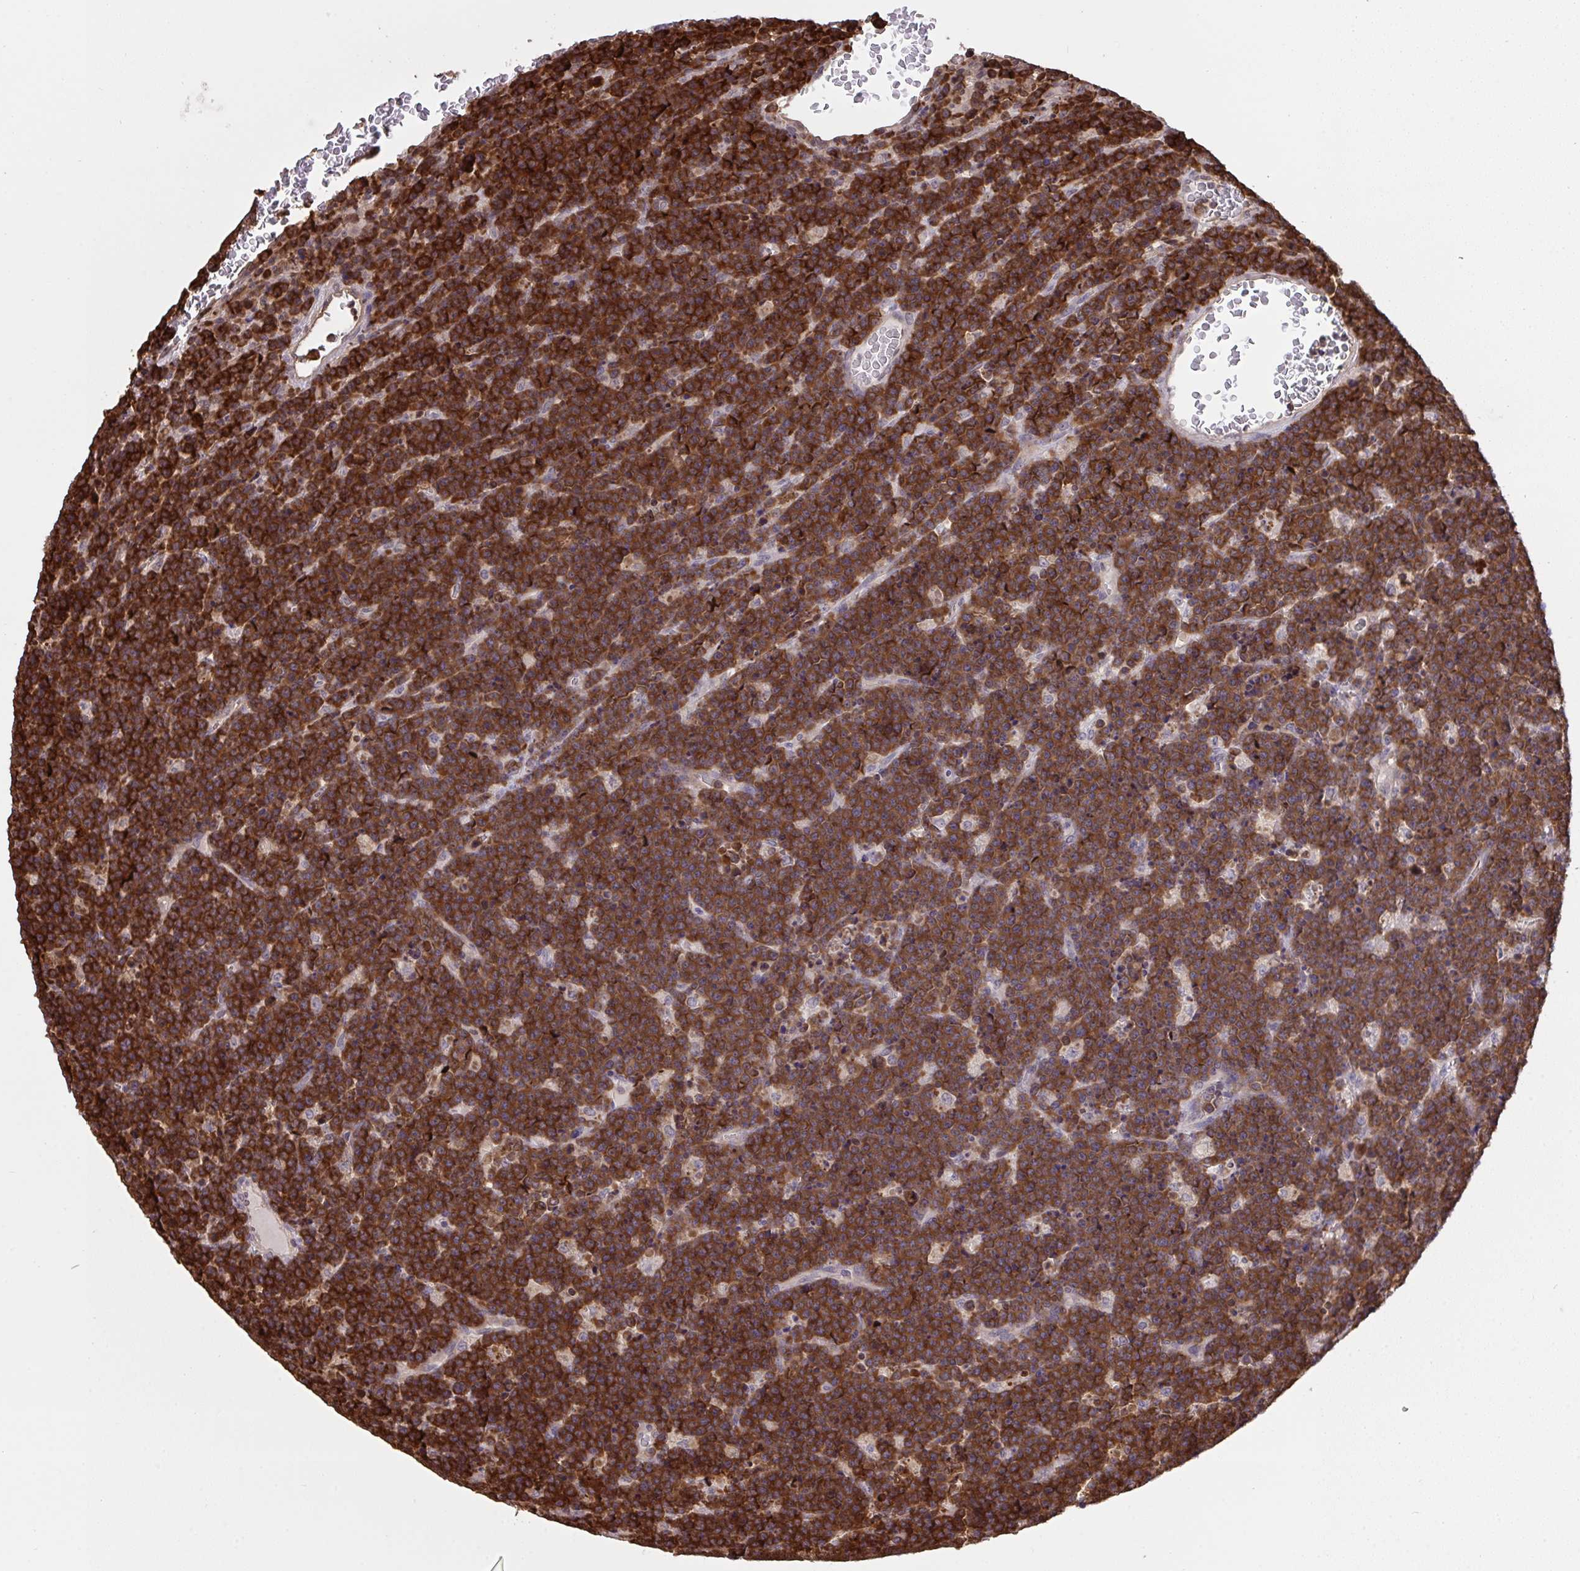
{"staining": {"intensity": "strong", "quantity": ">75%", "location": "cytoplasmic/membranous"}, "tissue": "lymphoma", "cell_type": "Tumor cells", "image_type": "cancer", "snomed": [{"axis": "morphology", "description": "Malignant lymphoma, non-Hodgkin's type, High grade"}, {"axis": "topography", "description": "Ovary"}], "caption": "Immunohistochemical staining of human lymphoma exhibits high levels of strong cytoplasmic/membranous protein staining in about >75% of tumor cells. (Brightfield microscopy of DAB IHC at high magnification).", "gene": "C12orf57", "patient": {"sex": "female", "age": 56}}